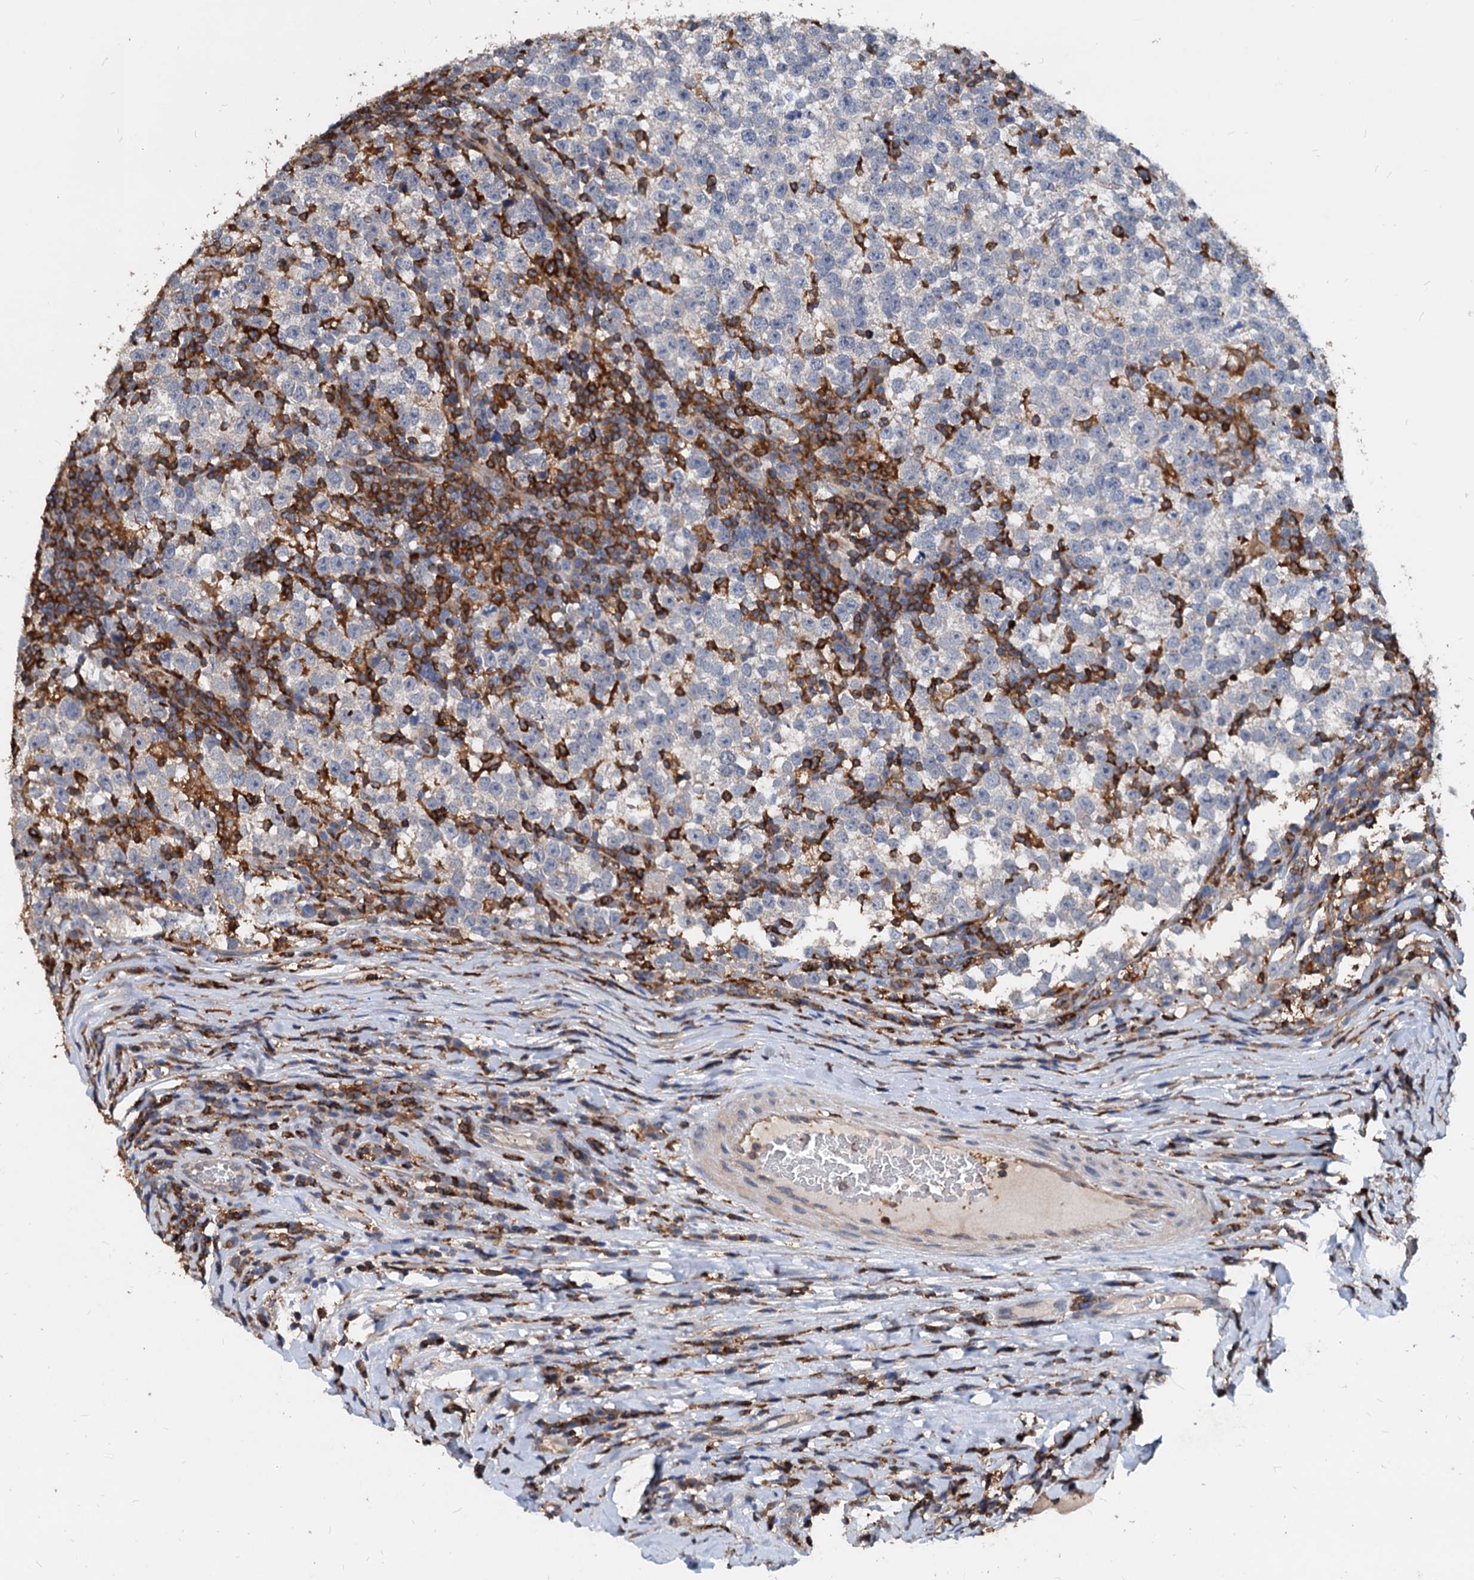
{"staining": {"intensity": "negative", "quantity": "none", "location": "none"}, "tissue": "testis cancer", "cell_type": "Tumor cells", "image_type": "cancer", "snomed": [{"axis": "morphology", "description": "Normal tissue, NOS"}, {"axis": "morphology", "description": "Seminoma, NOS"}, {"axis": "topography", "description": "Testis"}], "caption": "This is an immunohistochemistry image of testis cancer (seminoma). There is no expression in tumor cells.", "gene": "LCP2", "patient": {"sex": "male", "age": 43}}